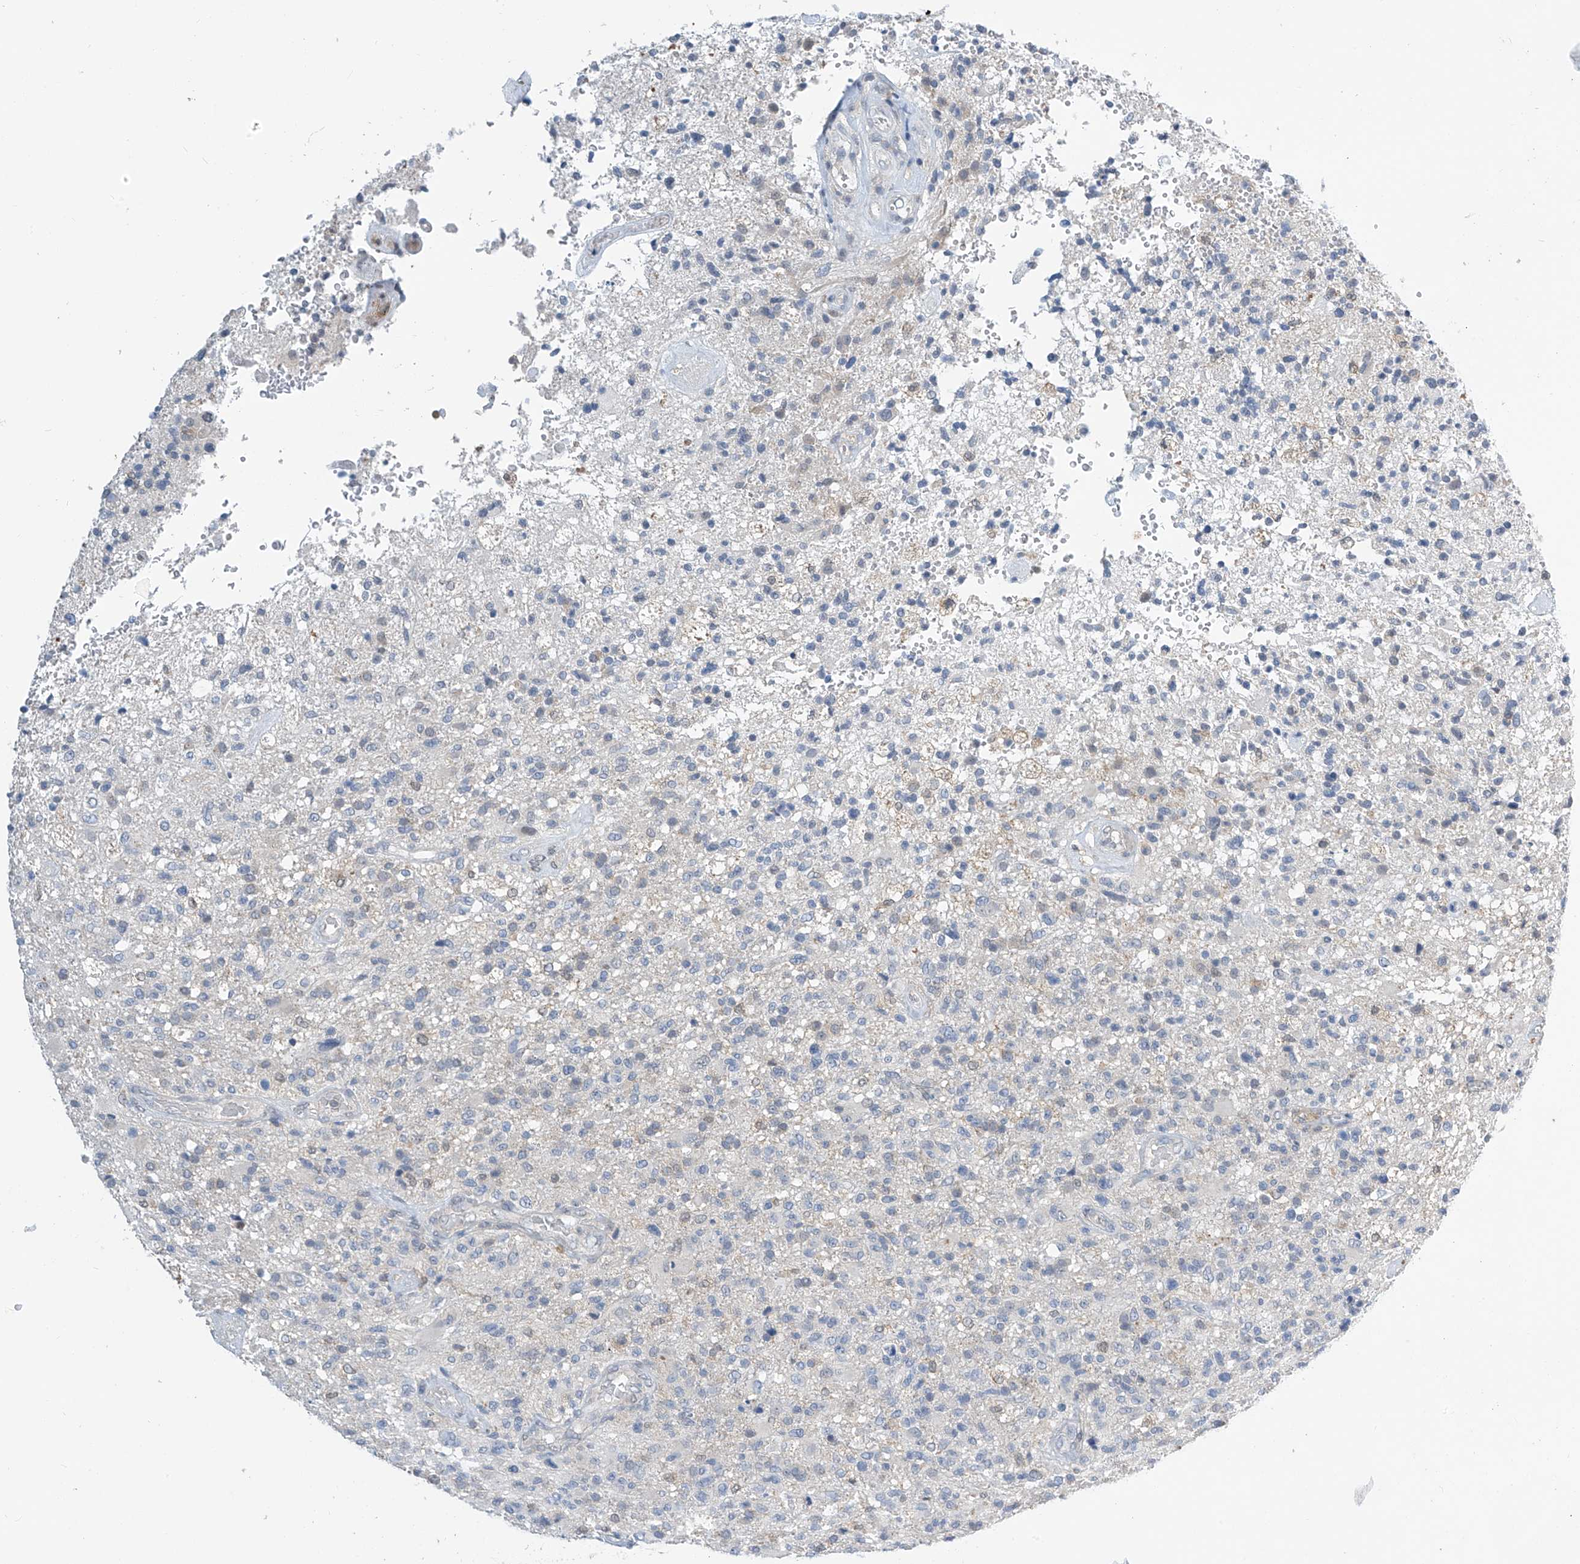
{"staining": {"intensity": "negative", "quantity": "none", "location": "none"}, "tissue": "glioma", "cell_type": "Tumor cells", "image_type": "cancer", "snomed": [{"axis": "morphology", "description": "Glioma, malignant, High grade"}, {"axis": "topography", "description": "Brain"}], "caption": "Human glioma stained for a protein using immunohistochemistry (IHC) displays no staining in tumor cells.", "gene": "APLF", "patient": {"sex": "male", "age": 72}}